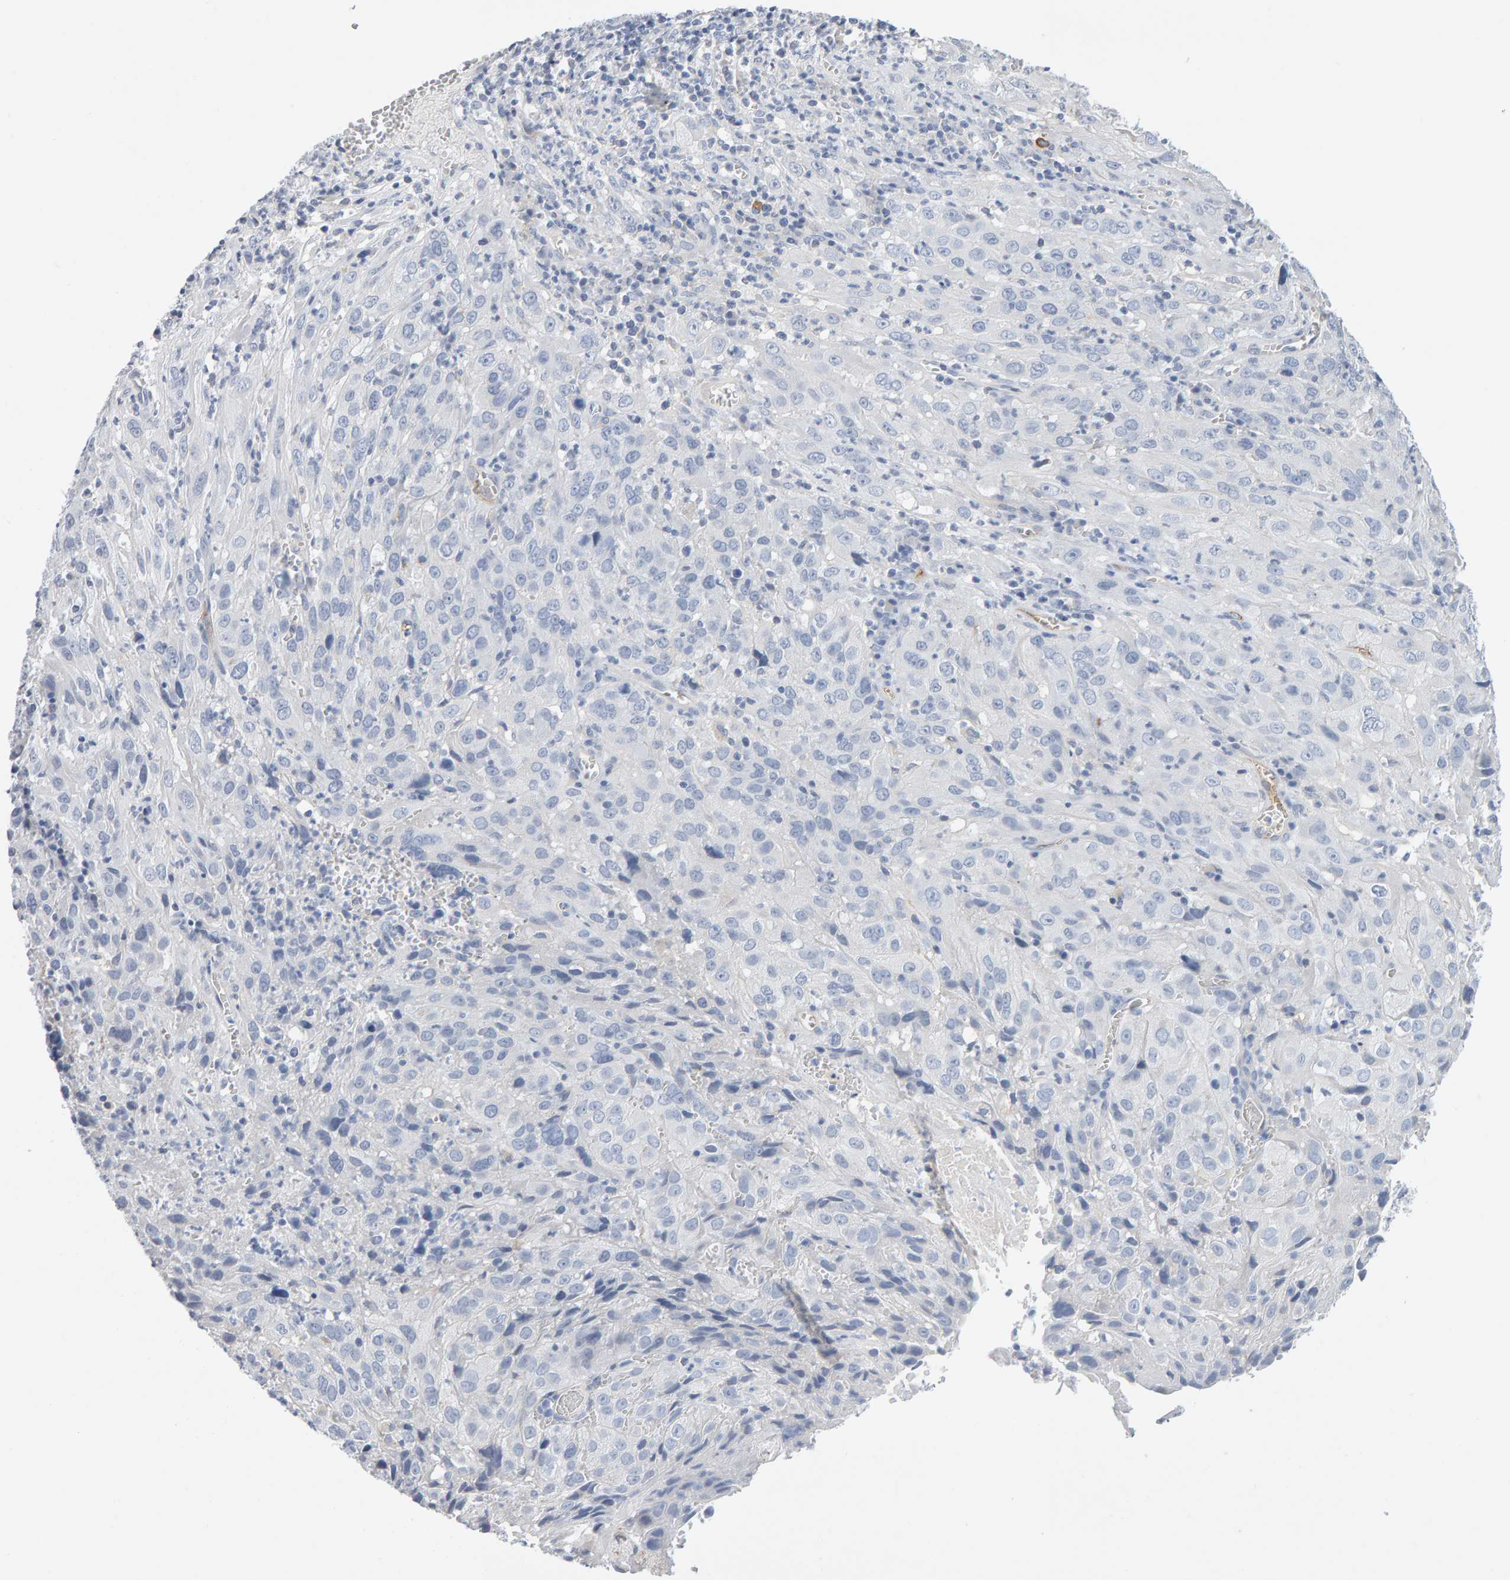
{"staining": {"intensity": "negative", "quantity": "none", "location": "none"}, "tissue": "cervical cancer", "cell_type": "Tumor cells", "image_type": "cancer", "snomed": [{"axis": "morphology", "description": "Squamous cell carcinoma, NOS"}, {"axis": "topography", "description": "Cervix"}], "caption": "A photomicrograph of human squamous cell carcinoma (cervical) is negative for staining in tumor cells. The staining is performed using DAB brown chromogen with nuclei counter-stained in using hematoxylin.", "gene": "METRNL", "patient": {"sex": "female", "age": 32}}